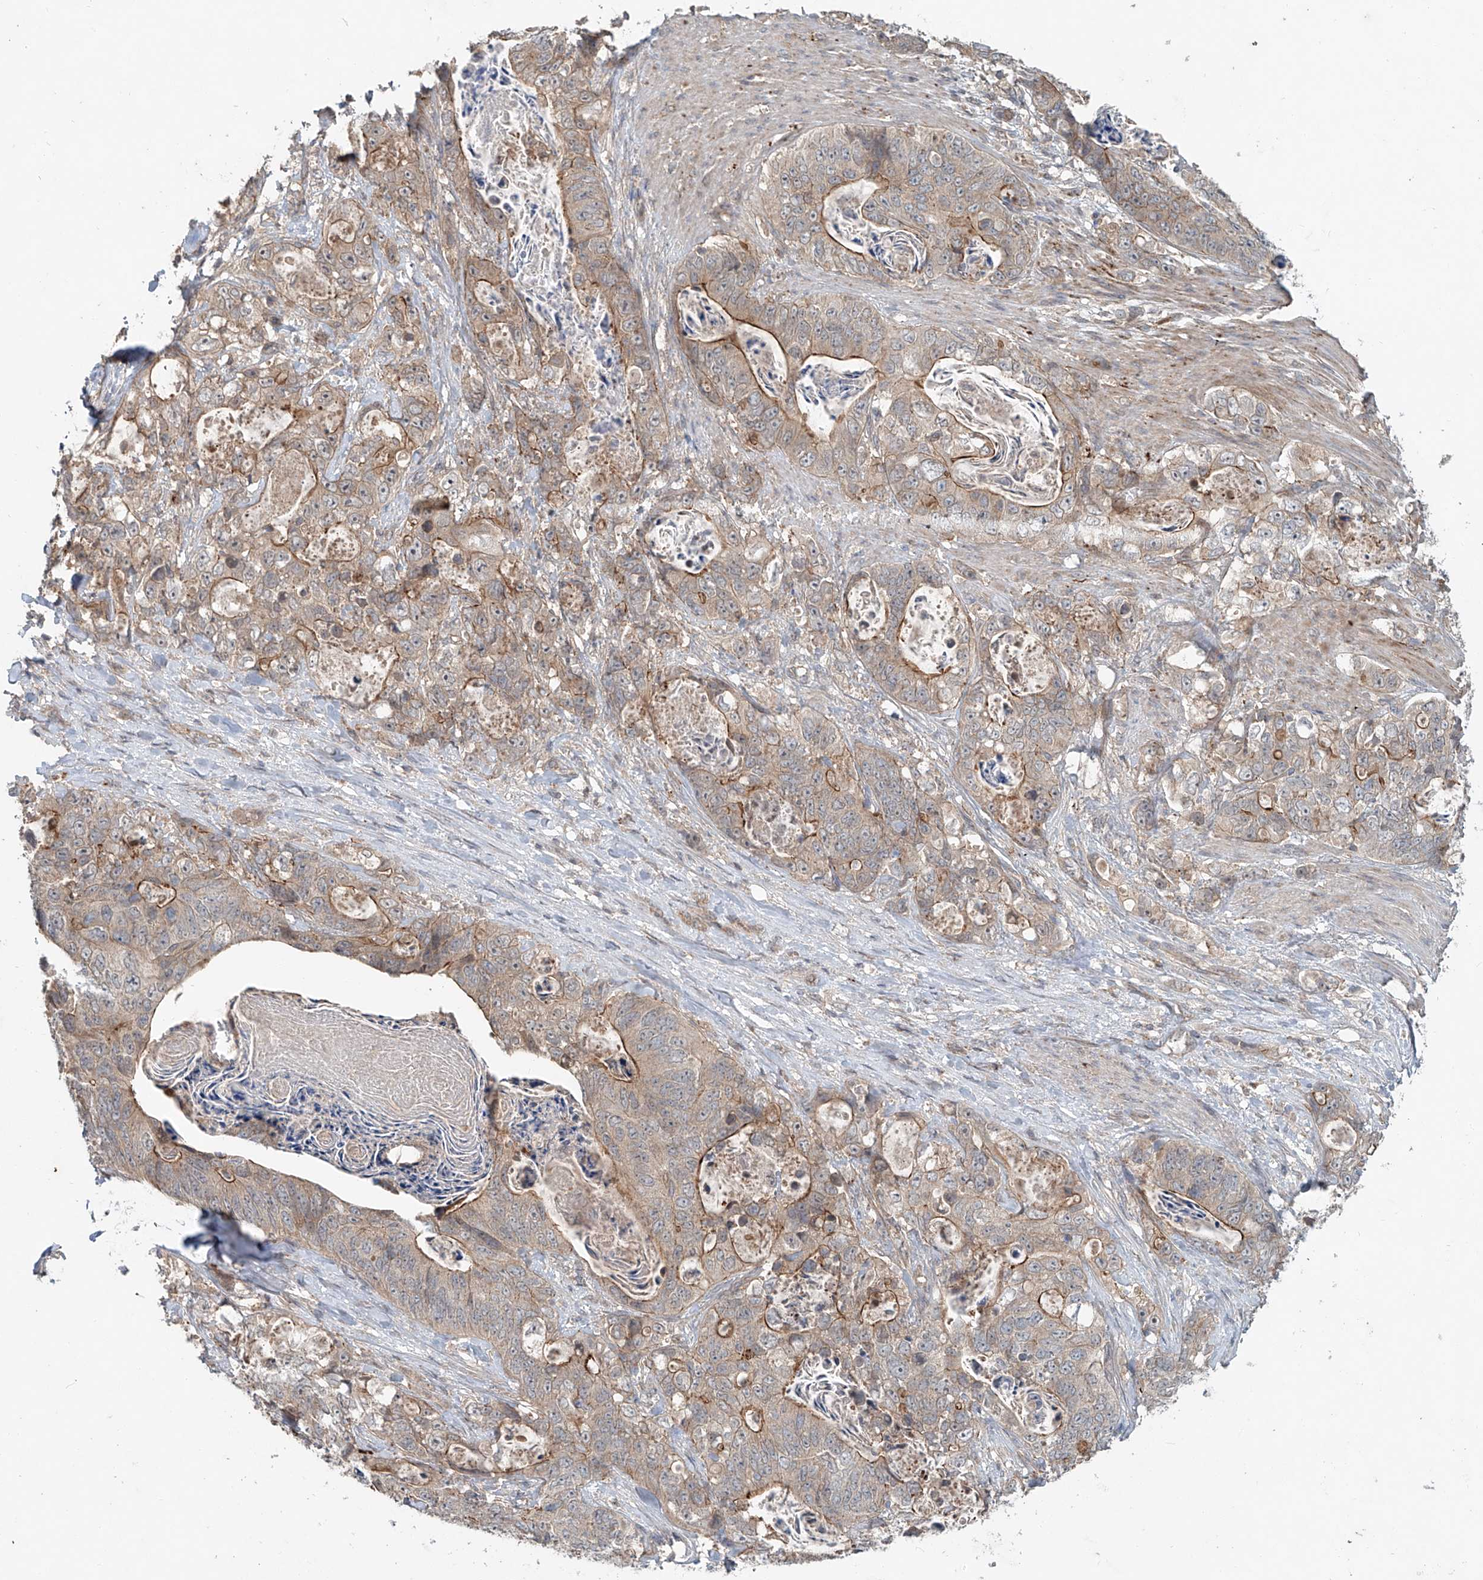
{"staining": {"intensity": "moderate", "quantity": "25%-75%", "location": "cytoplasmic/membranous"}, "tissue": "stomach cancer", "cell_type": "Tumor cells", "image_type": "cancer", "snomed": [{"axis": "morphology", "description": "Normal tissue, NOS"}, {"axis": "morphology", "description": "Adenocarcinoma, NOS"}, {"axis": "topography", "description": "Stomach"}], "caption": "Immunohistochemistry of stomach cancer demonstrates medium levels of moderate cytoplasmic/membranous expression in approximately 25%-75% of tumor cells. The protein is stained brown, and the nuclei are stained in blue (DAB (3,3'-diaminobenzidine) IHC with brightfield microscopy, high magnification).", "gene": "IER5", "patient": {"sex": "female", "age": 89}}